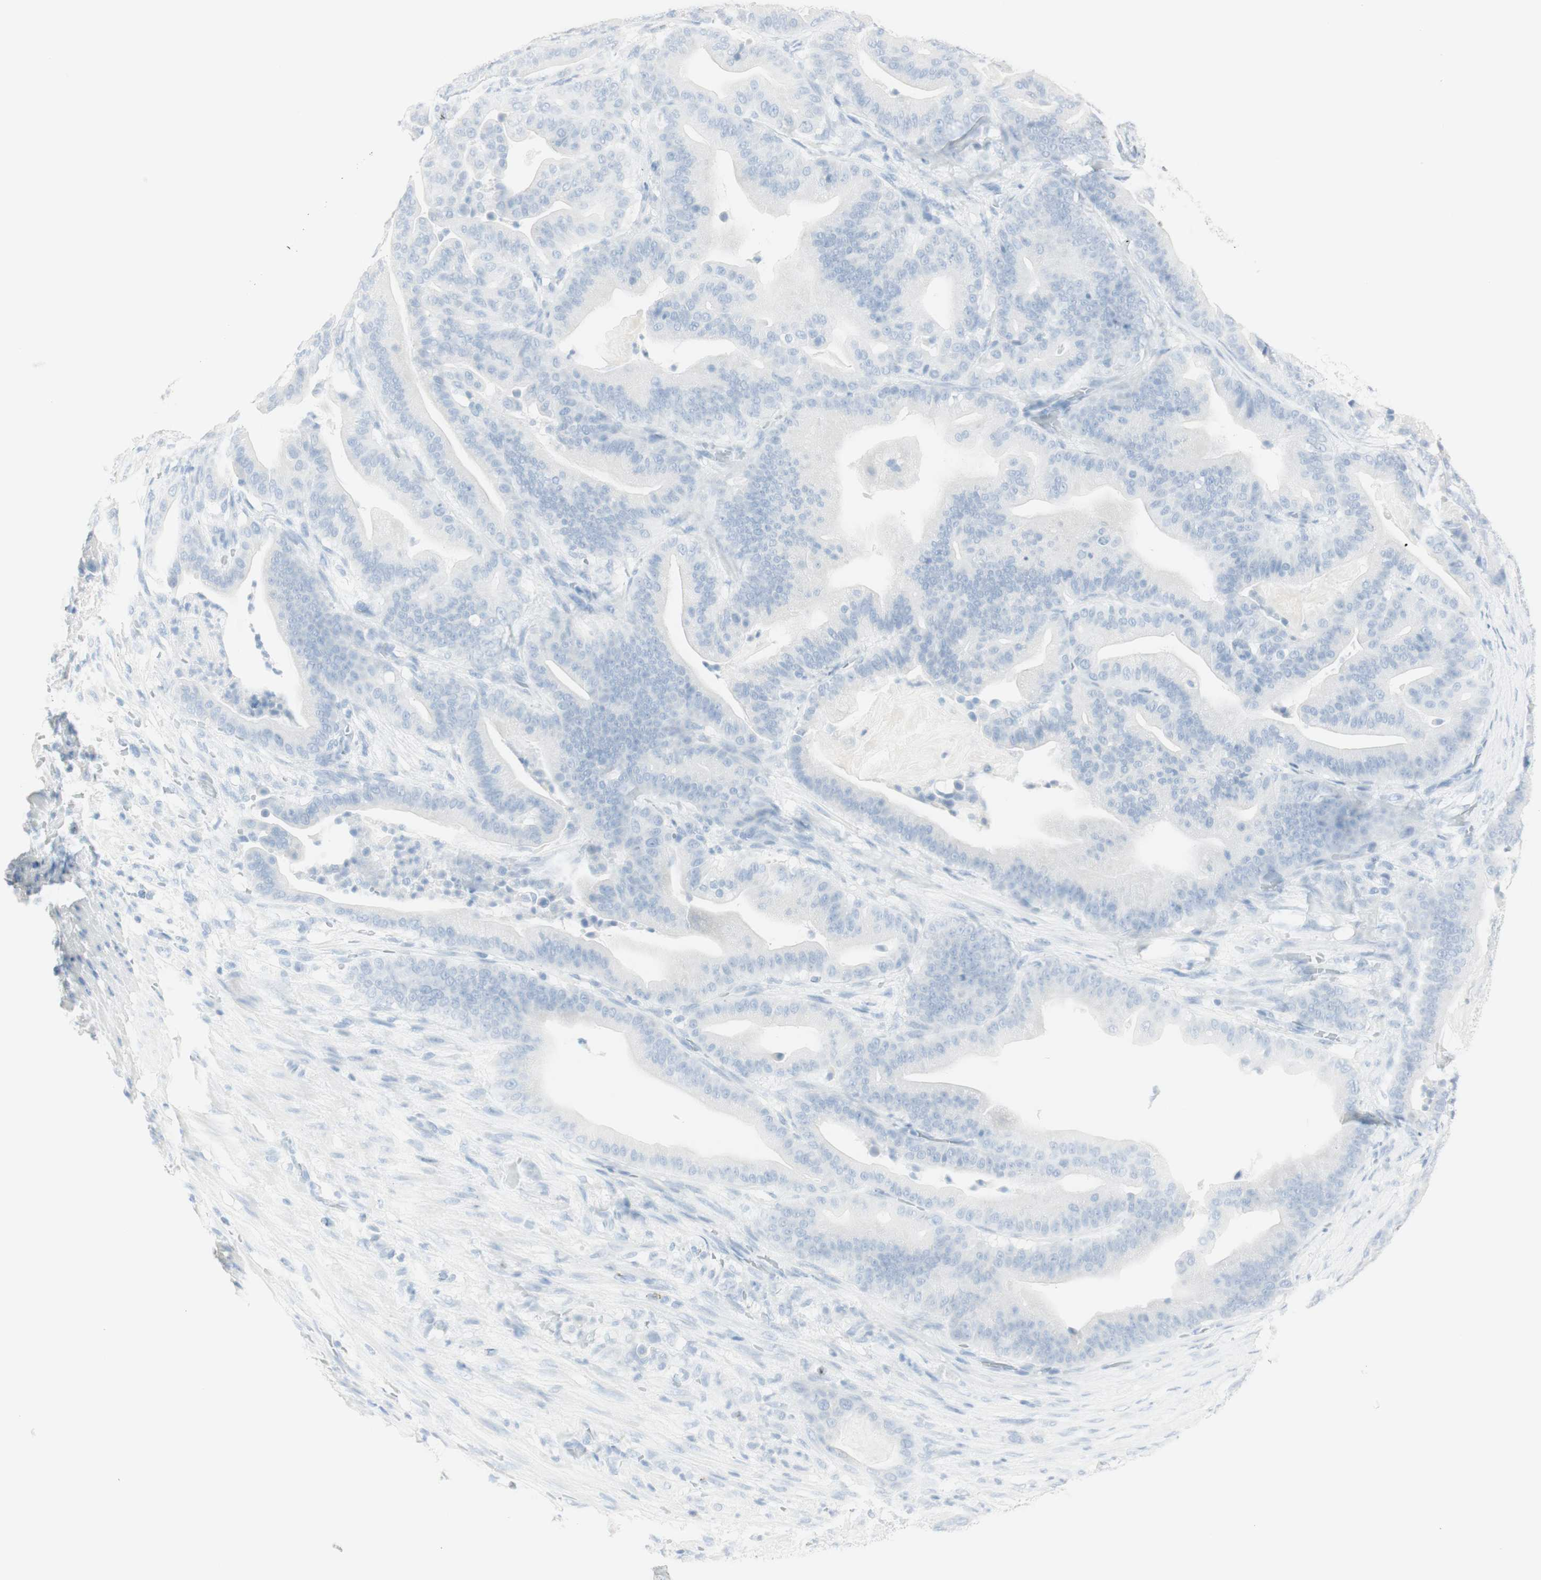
{"staining": {"intensity": "negative", "quantity": "none", "location": "none"}, "tissue": "pancreatic cancer", "cell_type": "Tumor cells", "image_type": "cancer", "snomed": [{"axis": "morphology", "description": "Adenocarcinoma, NOS"}, {"axis": "topography", "description": "Pancreas"}], "caption": "Immunohistochemistry photomicrograph of neoplastic tissue: human adenocarcinoma (pancreatic) stained with DAB (3,3'-diaminobenzidine) displays no significant protein staining in tumor cells.", "gene": "NAPSA", "patient": {"sex": "male", "age": 63}}